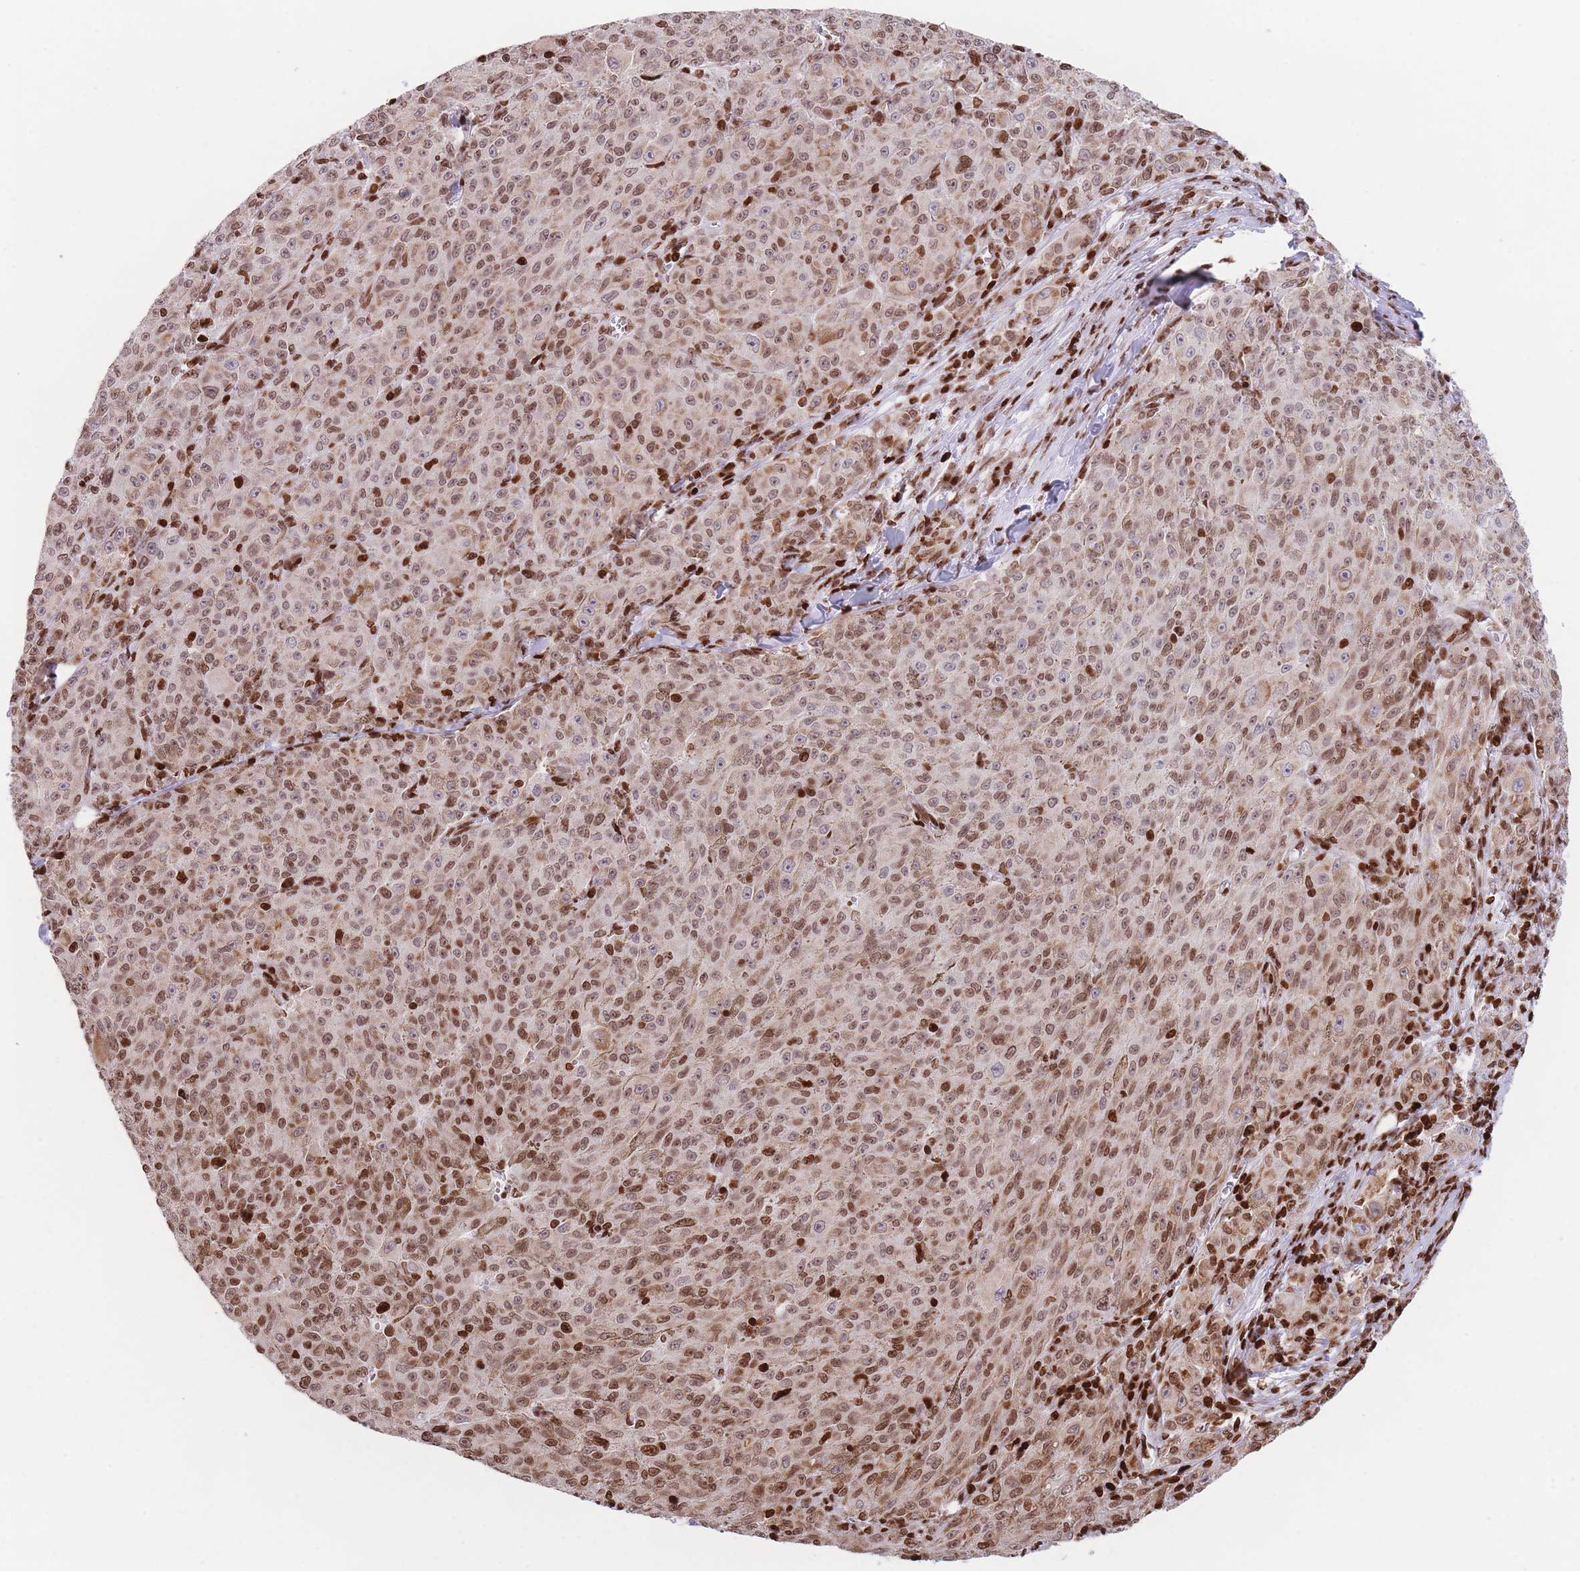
{"staining": {"intensity": "moderate", "quantity": ">75%", "location": "nuclear"}, "tissue": "melanoma", "cell_type": "Tumor cells", "image_type": "cancer", "snomed": [{"axis": "morphology", "description": "Malignant melanoma, NOS"}, {"axis": "topography", "description": "Skin"}], "caption": "Immunohistochemistry image of neoplastic tissue: malignant melanoma stained using IHC exhibits medium levels of moderate protein expression localized specifically in the nuclear of tumor cells, appearing as a nuclear brown color.", "gene": "AK9", "patient": {"sex": "female", "age": 52}}